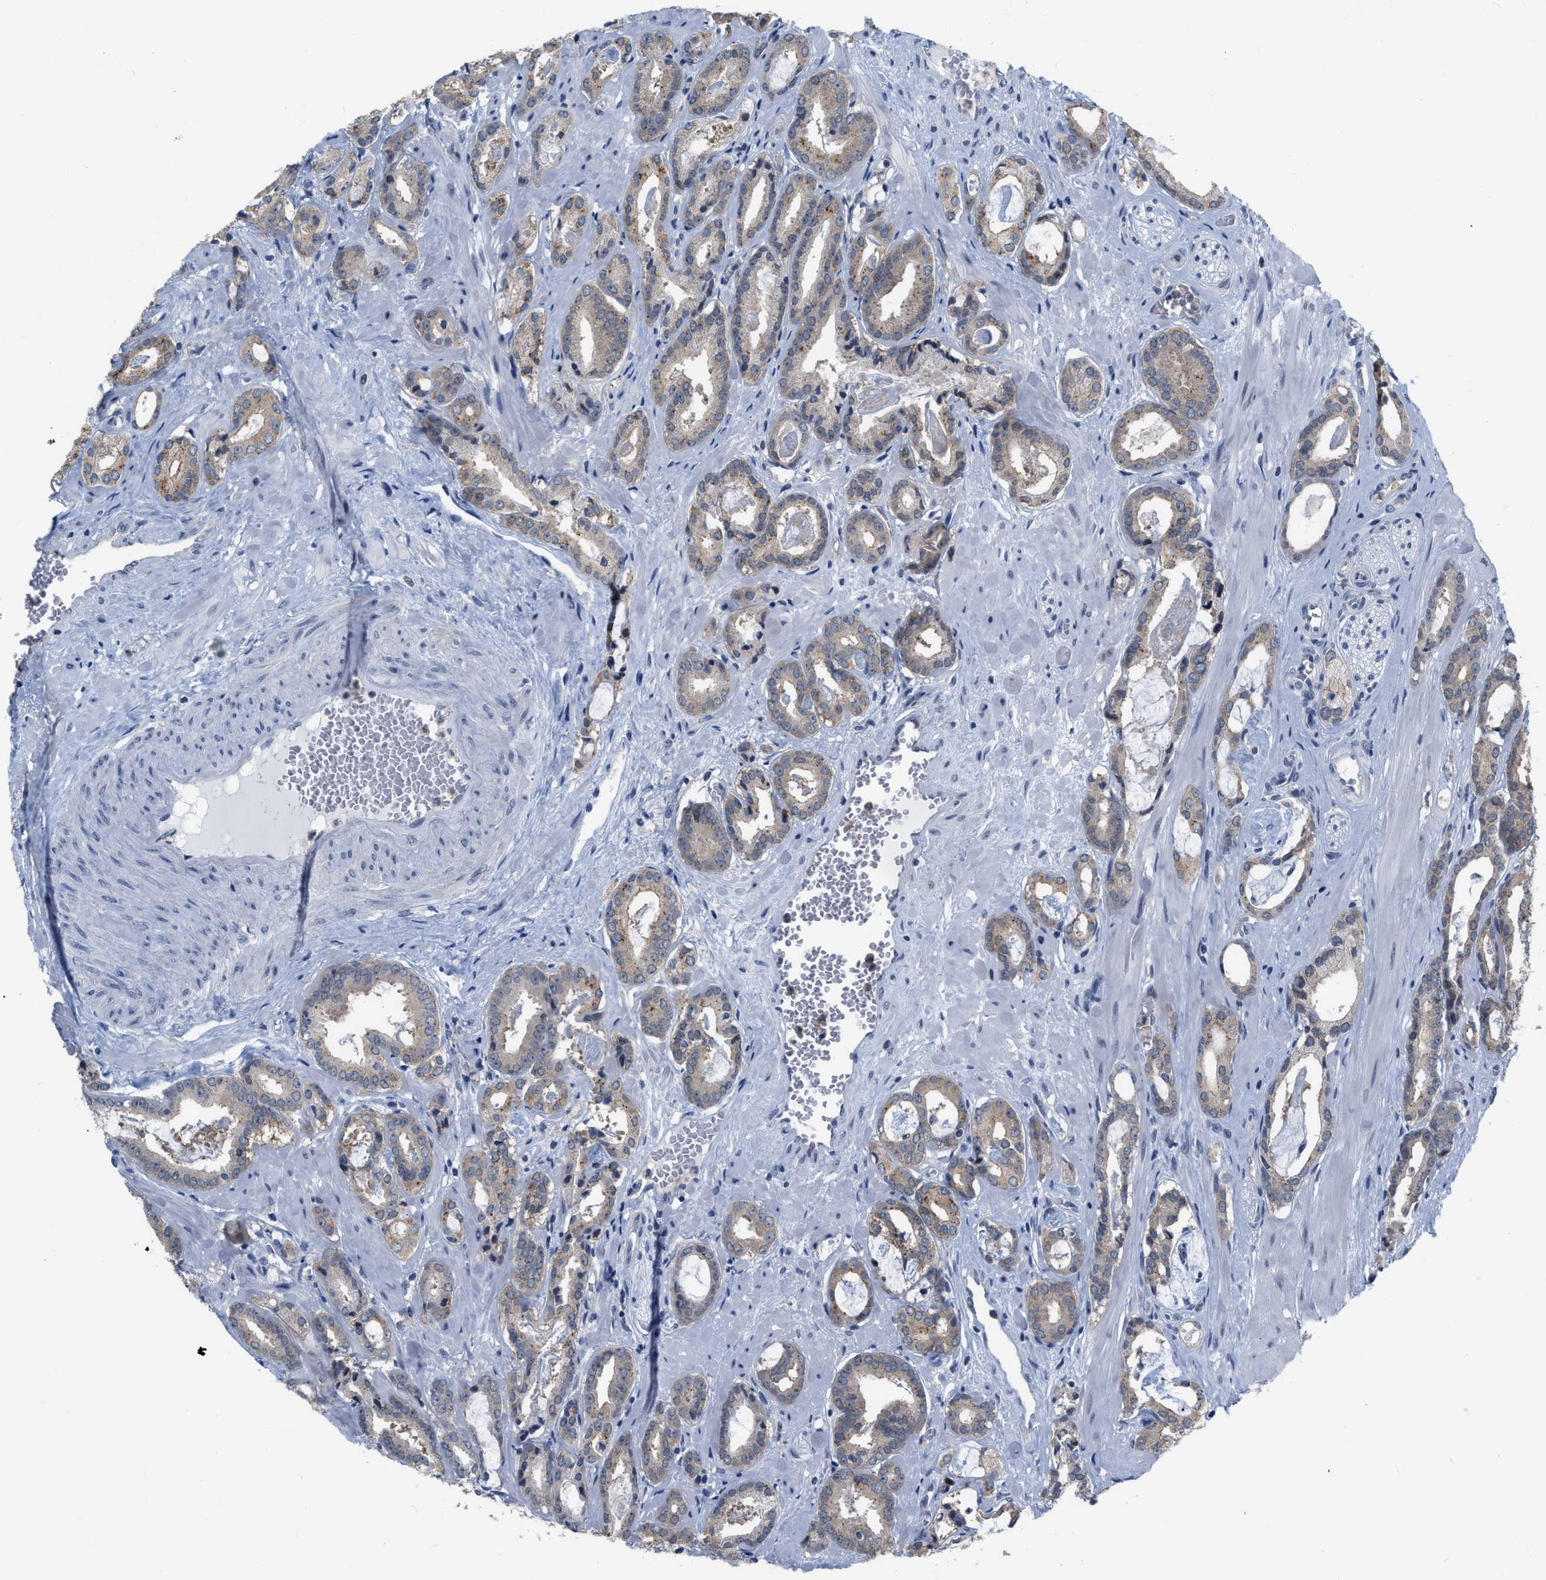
{"staining": {"intensity": "weak", "quantity": ">75%", "location": "cytoplasmic/membranous"}, "tissue": "prostate cancer", "cell_type": "Tumor cells", "image_type": "cancer", "snomed": [{"axis": "morphology", "description": "Adenocarcinoma, Low grade"}, {"axis": "topography", "description": "Prostate"}], "caption": "This micrograph displays prostate cancer stained with immunohistochemistry (IHC) to label a protein in brown. The cytoplasmic/membranous of tumor cells show weak positivity for the protein. Nuclei are counter-stained blue.", "gene": "BAIAP2L1", "patient": {"sex": "male", "age": 53}}